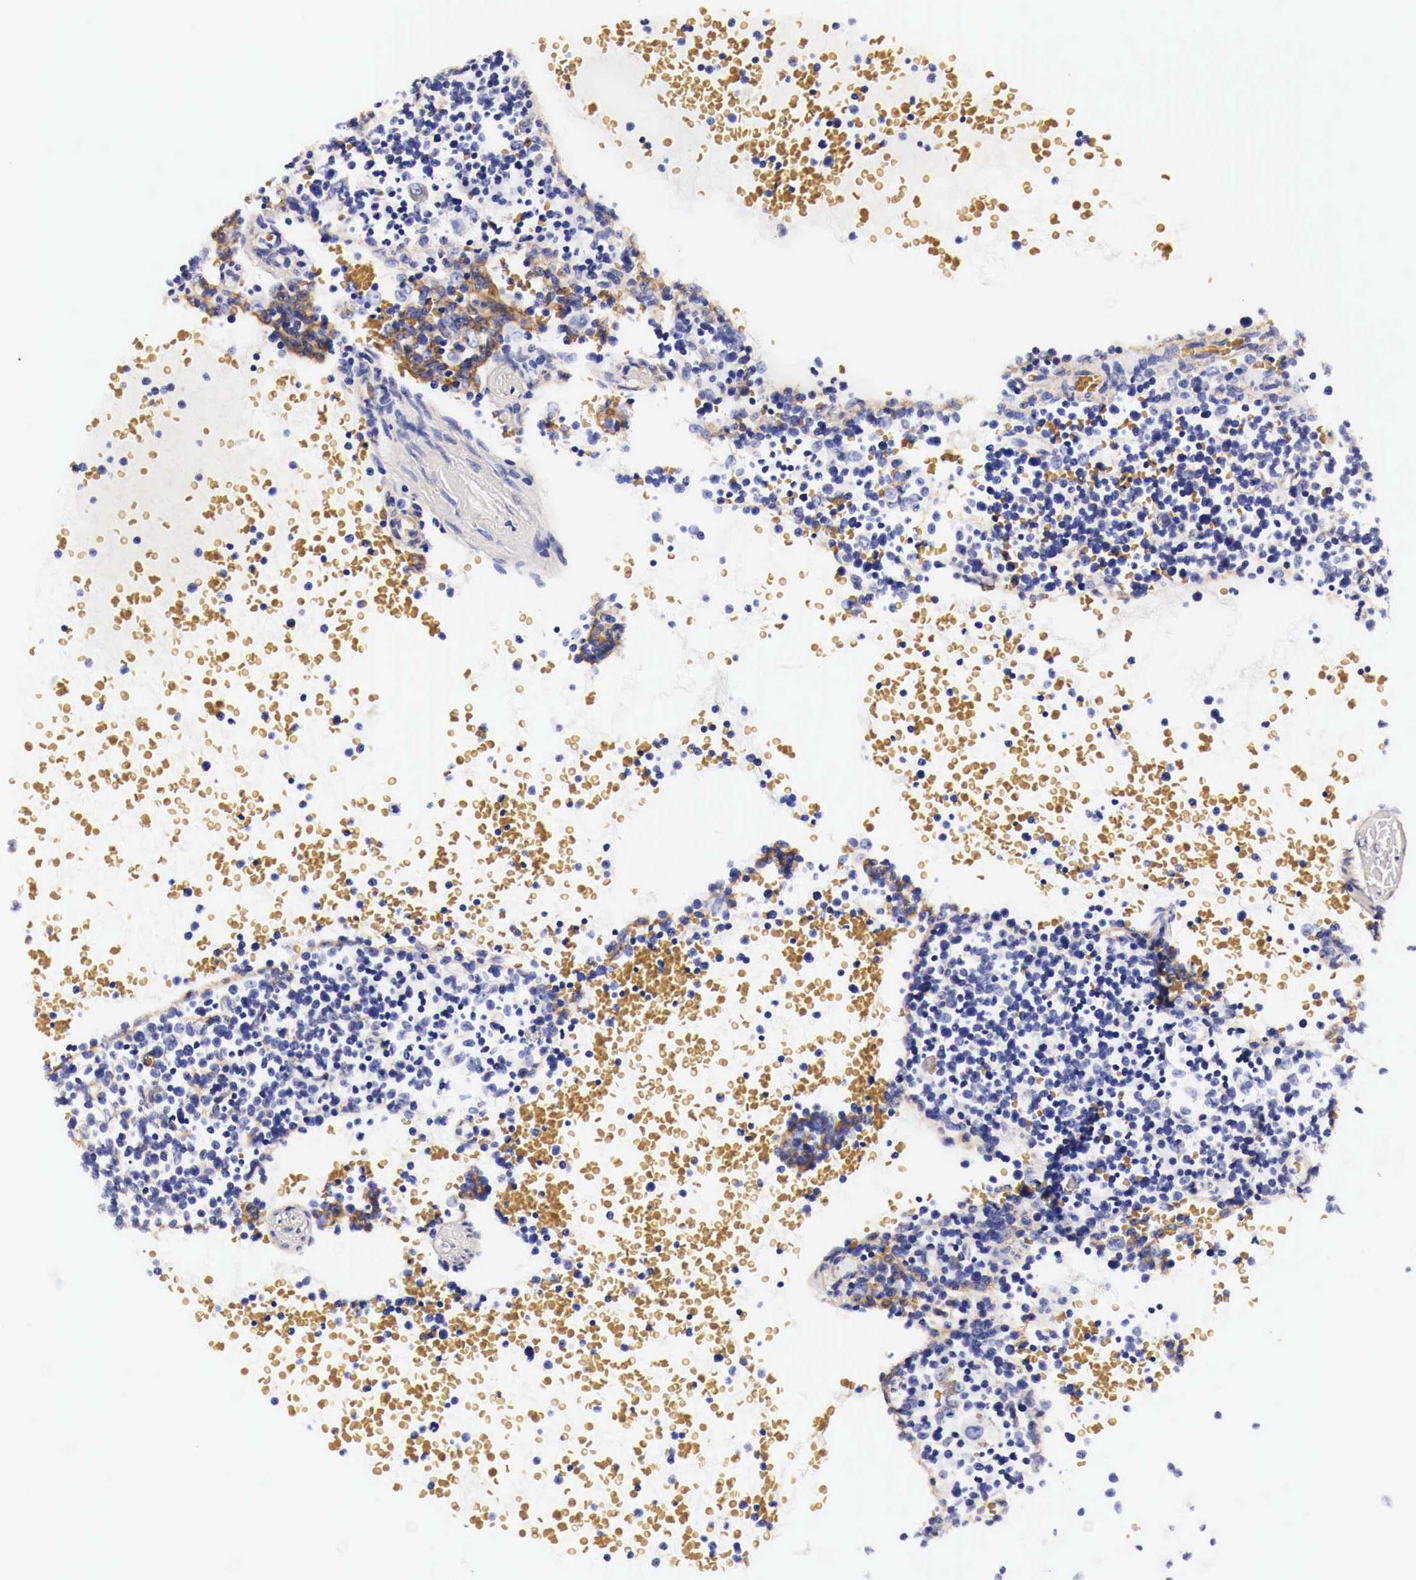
{"staining": {"intensity": "negative", "quantity": "none", "location": "none"}, "tissue": "lymphoma", "cell_type": "Tumor cells", "image_type": "cancer", "snomed": [{"axis": "morphology", "description": "Malignant lymphoma, non-Hodgkin's type, High grade"}, {"axis": "topography", "description": "Lymph node"}], "caption": "Malignant lymphoma, non-Hodgkin's type (high-grade) was stained to show a protein in brown. There is no significant staining in tumor cells.", "gene": "EGFR", "patient": {"sex": "female", "age": 76}}